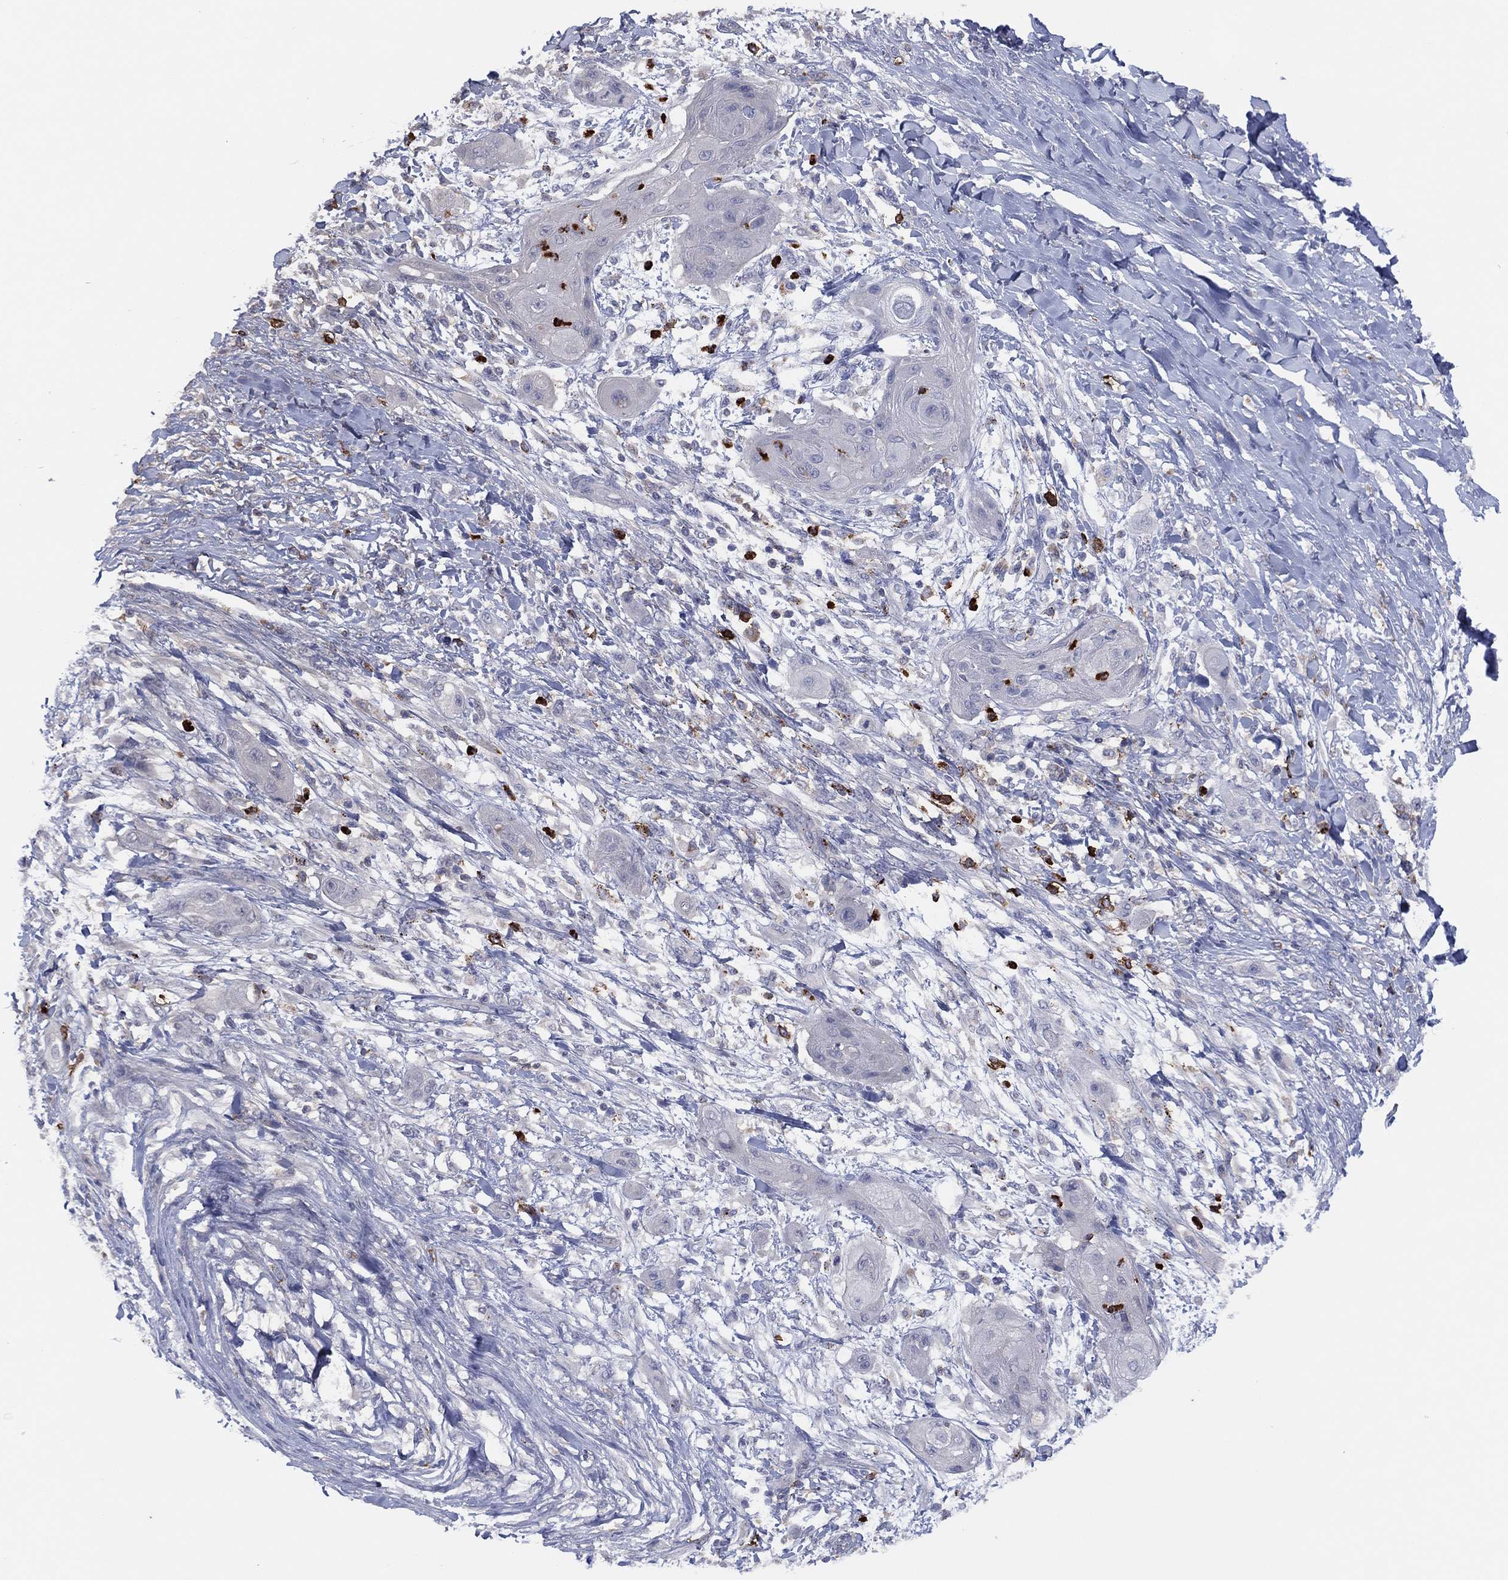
{"staining": {"intensity": "negative", "quantity": "none", "location": "none"}, "tissue": "skin cancer", "cell_type": "Tumor cells", "image_type": "cancer", "snomed": [{"axis": "morphology", "description": "Squamous cell carcinoma, NOS"}, {"axis": "topography", "description": "Skin"}], "caption": "A micrograph of human skin squamous cell carcinoma is negative for staining in tumor cells.", "gene": "PLAC8", "patient": {"sex": "male", "age": 62}}